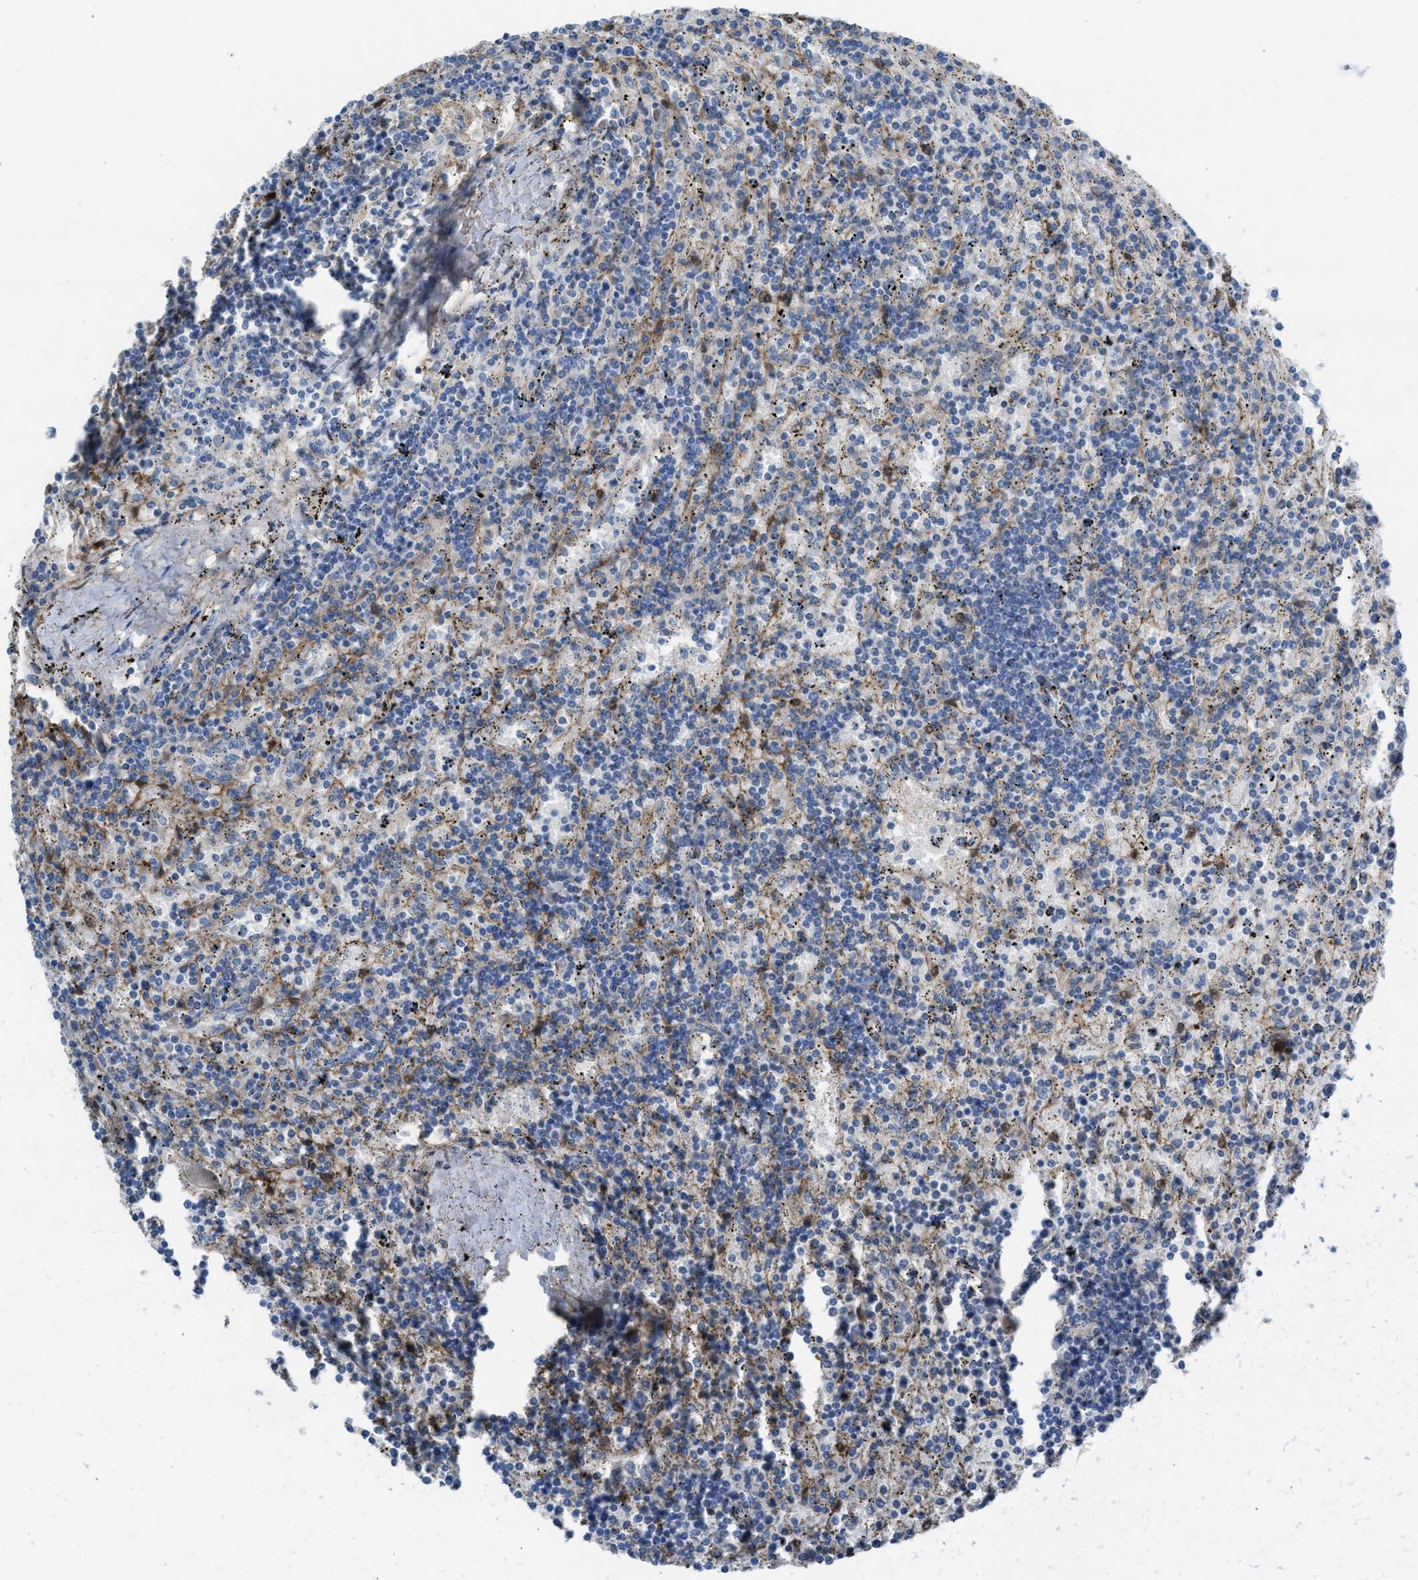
{"staining": {"intensity": "negative", "quantity": "none", "location": "none"}, "tissue": "lymphoma", "cell_type": "Tumor cells", "image_type": "cancer", "snomed": [{"axis": "morphology", "description": "Malignant lymphoma, non-Hodgkin's type, Low grade"}, {"axis": "topography", "description": "Spleen"}], "caption": "The photomicrograph exhibits no staining of tumor cells in malignant lymphoma, non-Hodgkin's type (low-grade). (DAB (3,3'-diaminobenzidine) IHC with hematoxylin counter stain).", "gene": "ASPA", "patient": {"sex": "male", "age": 76}}